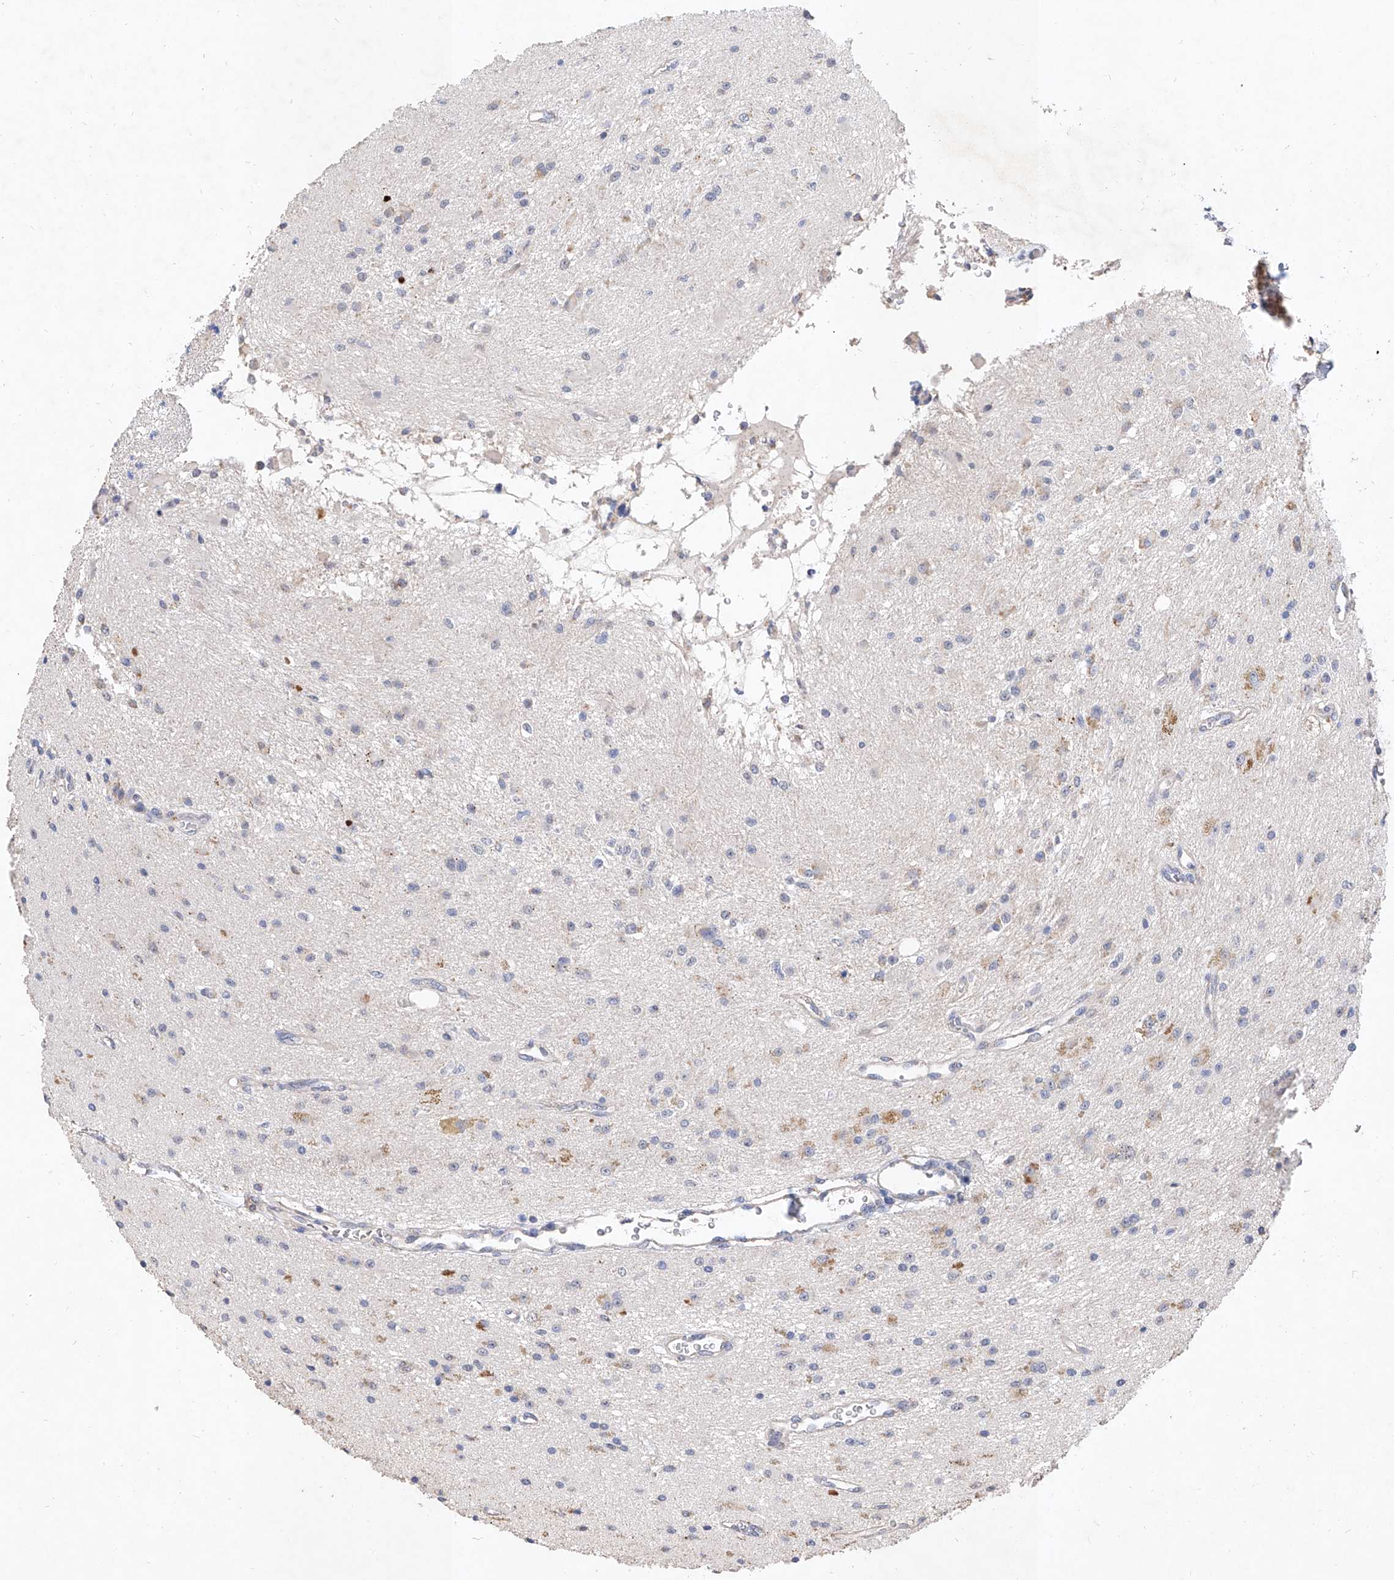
{"staining": {"intensity": "negative", "quantity": "none", "location": "none"}, "tissue": "glioma", "cell_type": "Tumor cells", "image_type": "cancer", "snomed": [{"axis": "morphology", "description": "Glioma, malignant, High grade"}, {"axis": "topography", "description": "Brain"}], "caption": "IHC micrograph of malignant glioma (high-grade) stained for a protein (brown), which reveals no staining in tumor cells.", "gene": "MFSD4B", "patient": {"sex": "male", "age": 34}}